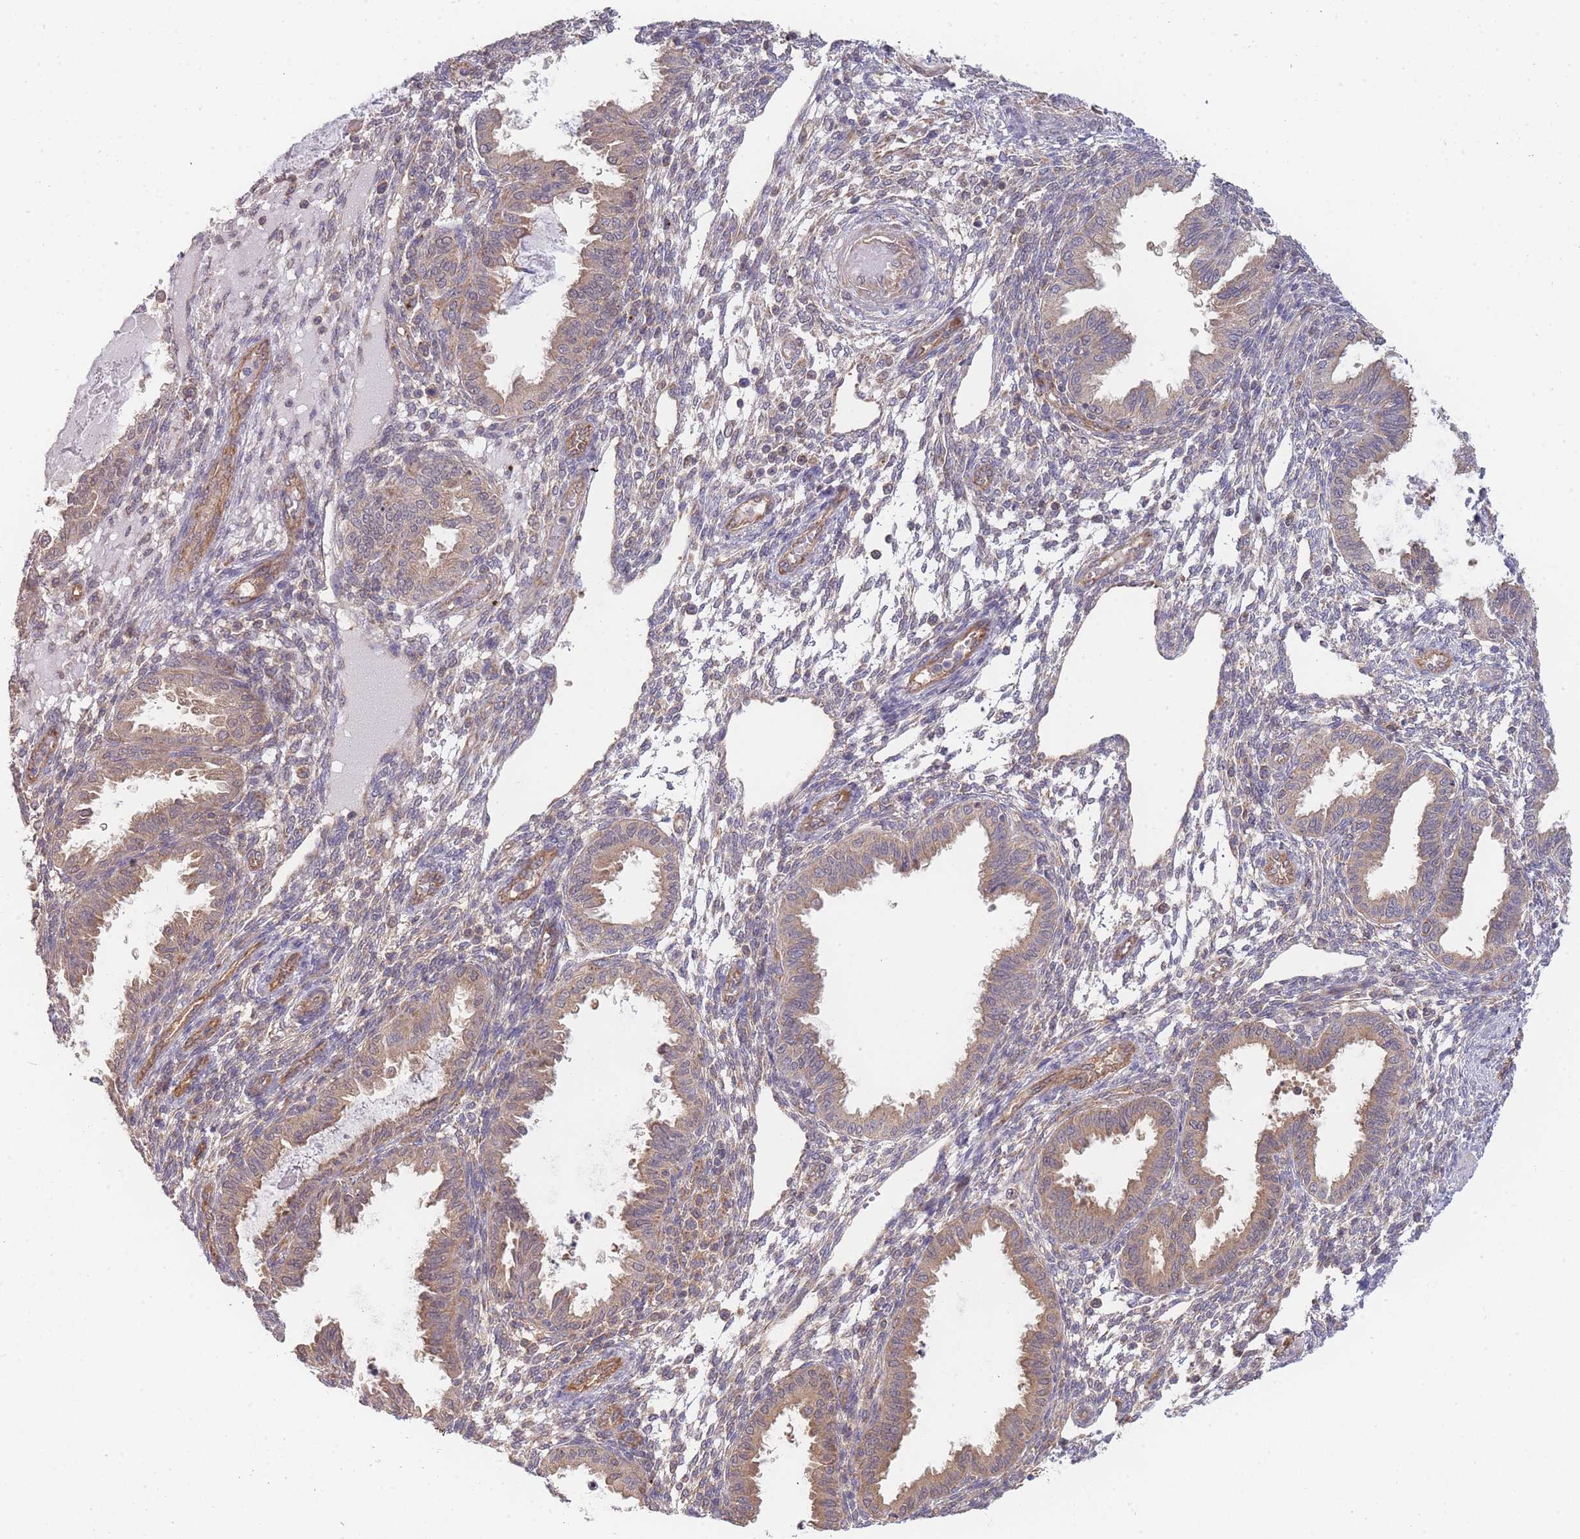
{"staining": {"intensity": "moderate", "quantity": "25%-75%", "location": "cytoplasmic/membranous"}, "tissue": "endometrium", "cell_type": "Cells in endometrial stroma", "image_type": "normal", "snomed": [{"axis": "morphology", "description": "Normal tissue, NOS"}, {"axis": "topography", "description": "Endometrium"}], "caption": "Unremarkable endometrium exhibits moderate cytoplasmic/membranous expression in about 25%-75% of cells in endometrial stroma, visualized by immunohistochemistry.", "gene": "MRPS18B", "patient": {"sex": "female", "age": 33}}